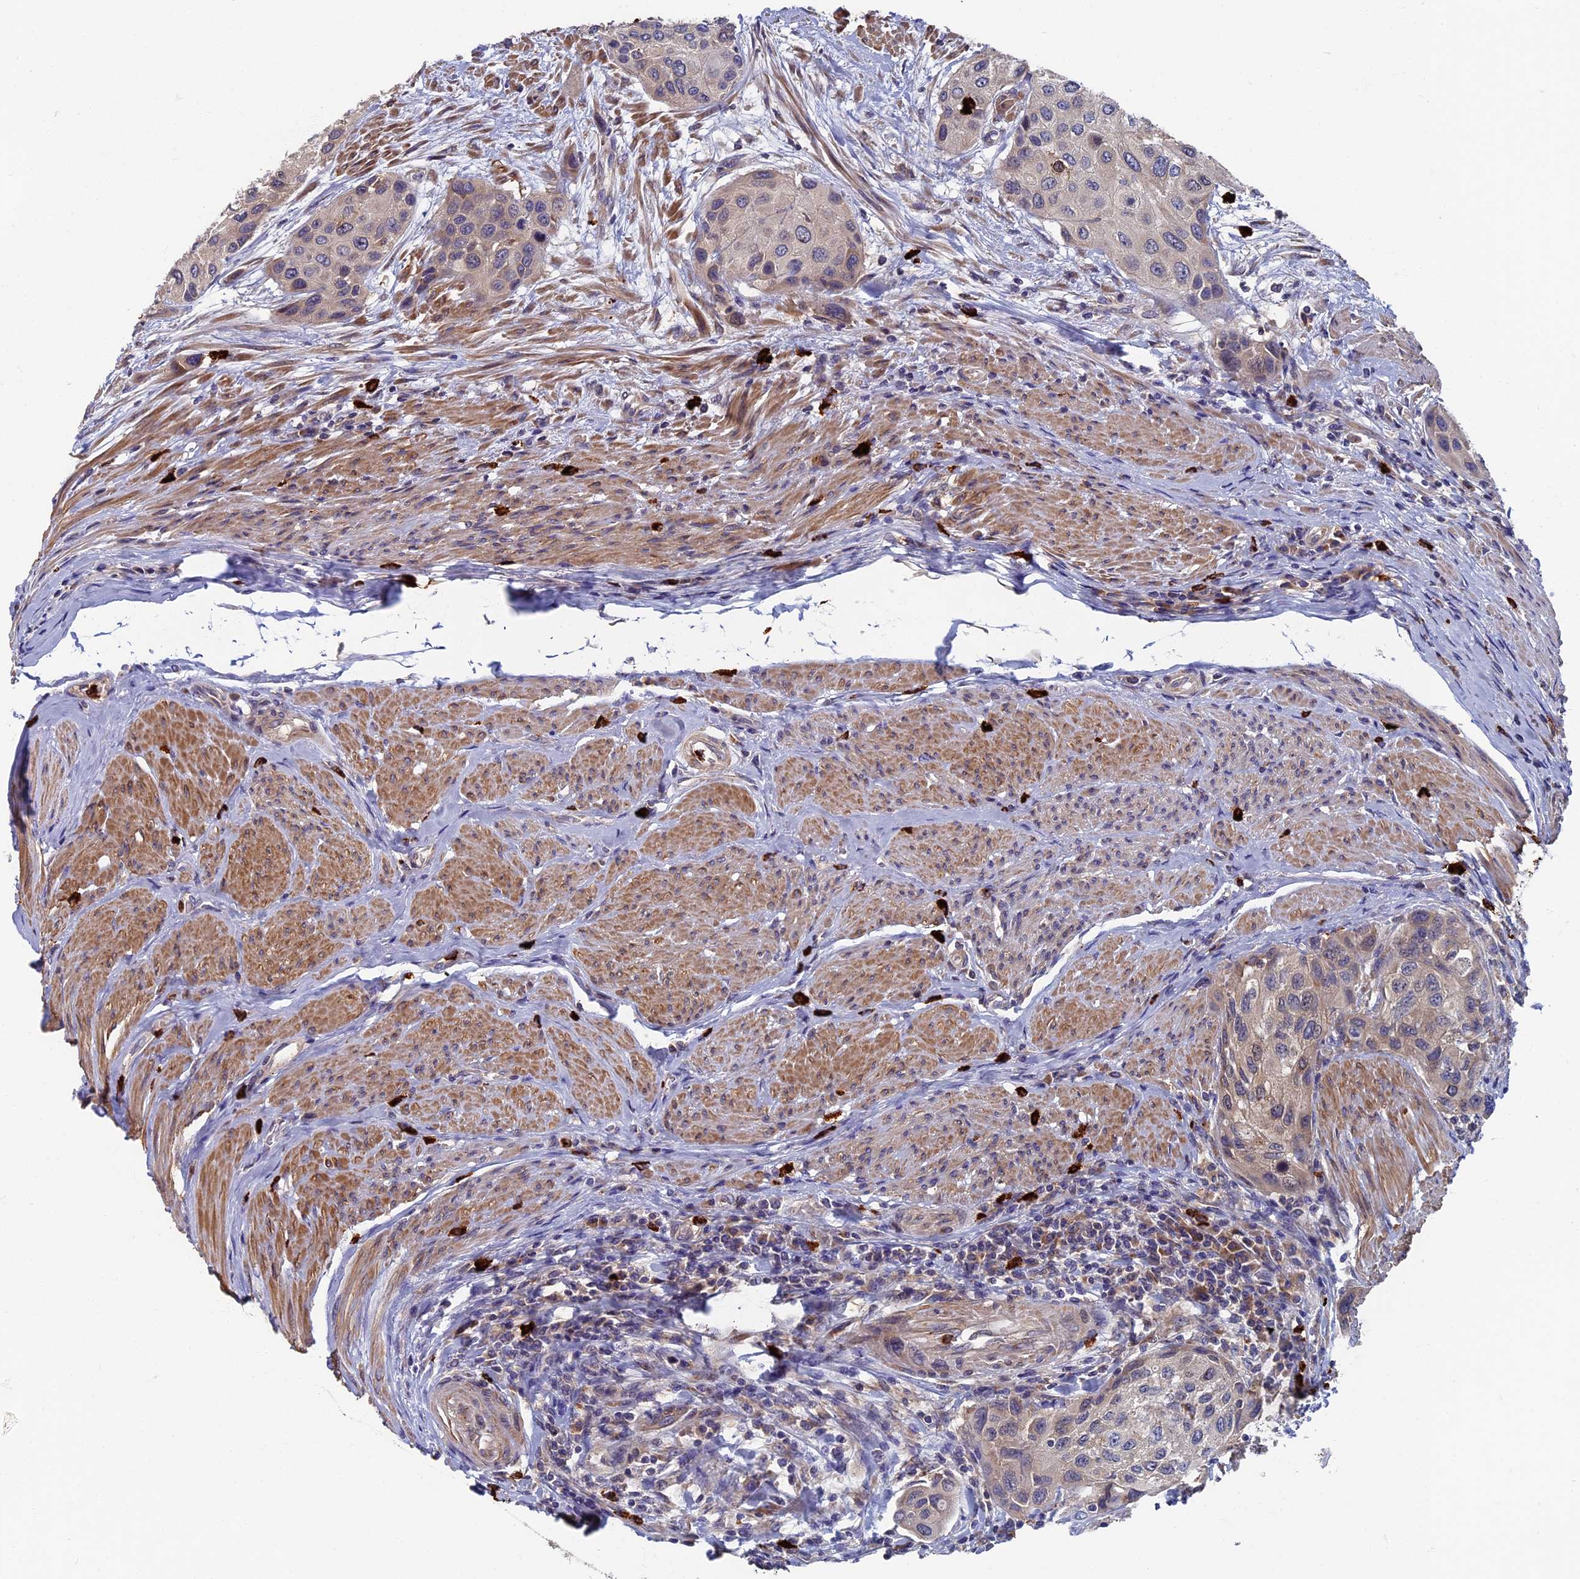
{"staining": {"intensity": "weak", "quantity": "<25%", "location": "cytoplasmic/membranous"}, "tissue": "urothelial cancer", "cell_type": "Tumor cells", "image_type": "cancer", "snomed": [{"axis": "morphology", "description": "Normal tissue, NOS"}, {"axis": "morphology", "description": "Urothelial carcinoma, High grade"}, {"axis": "topography", "description": "Vascular tissue"}, {"axis": "topography", "description": "Urinary bladder"}], "caption": "DAB (3,3'-diaminobenzidine) immunohistochemical staining of human urothelial carcinoma (high-grade) demonstrates no significant positivity in tumor cells. The staining is performed using DAB (3,3'-diaminobenzidine) brown chromogen with nuclei counter-stained in using hematoxylin.", "gene": "TNK2", "patient": {"sex": "female", "age": 56}}